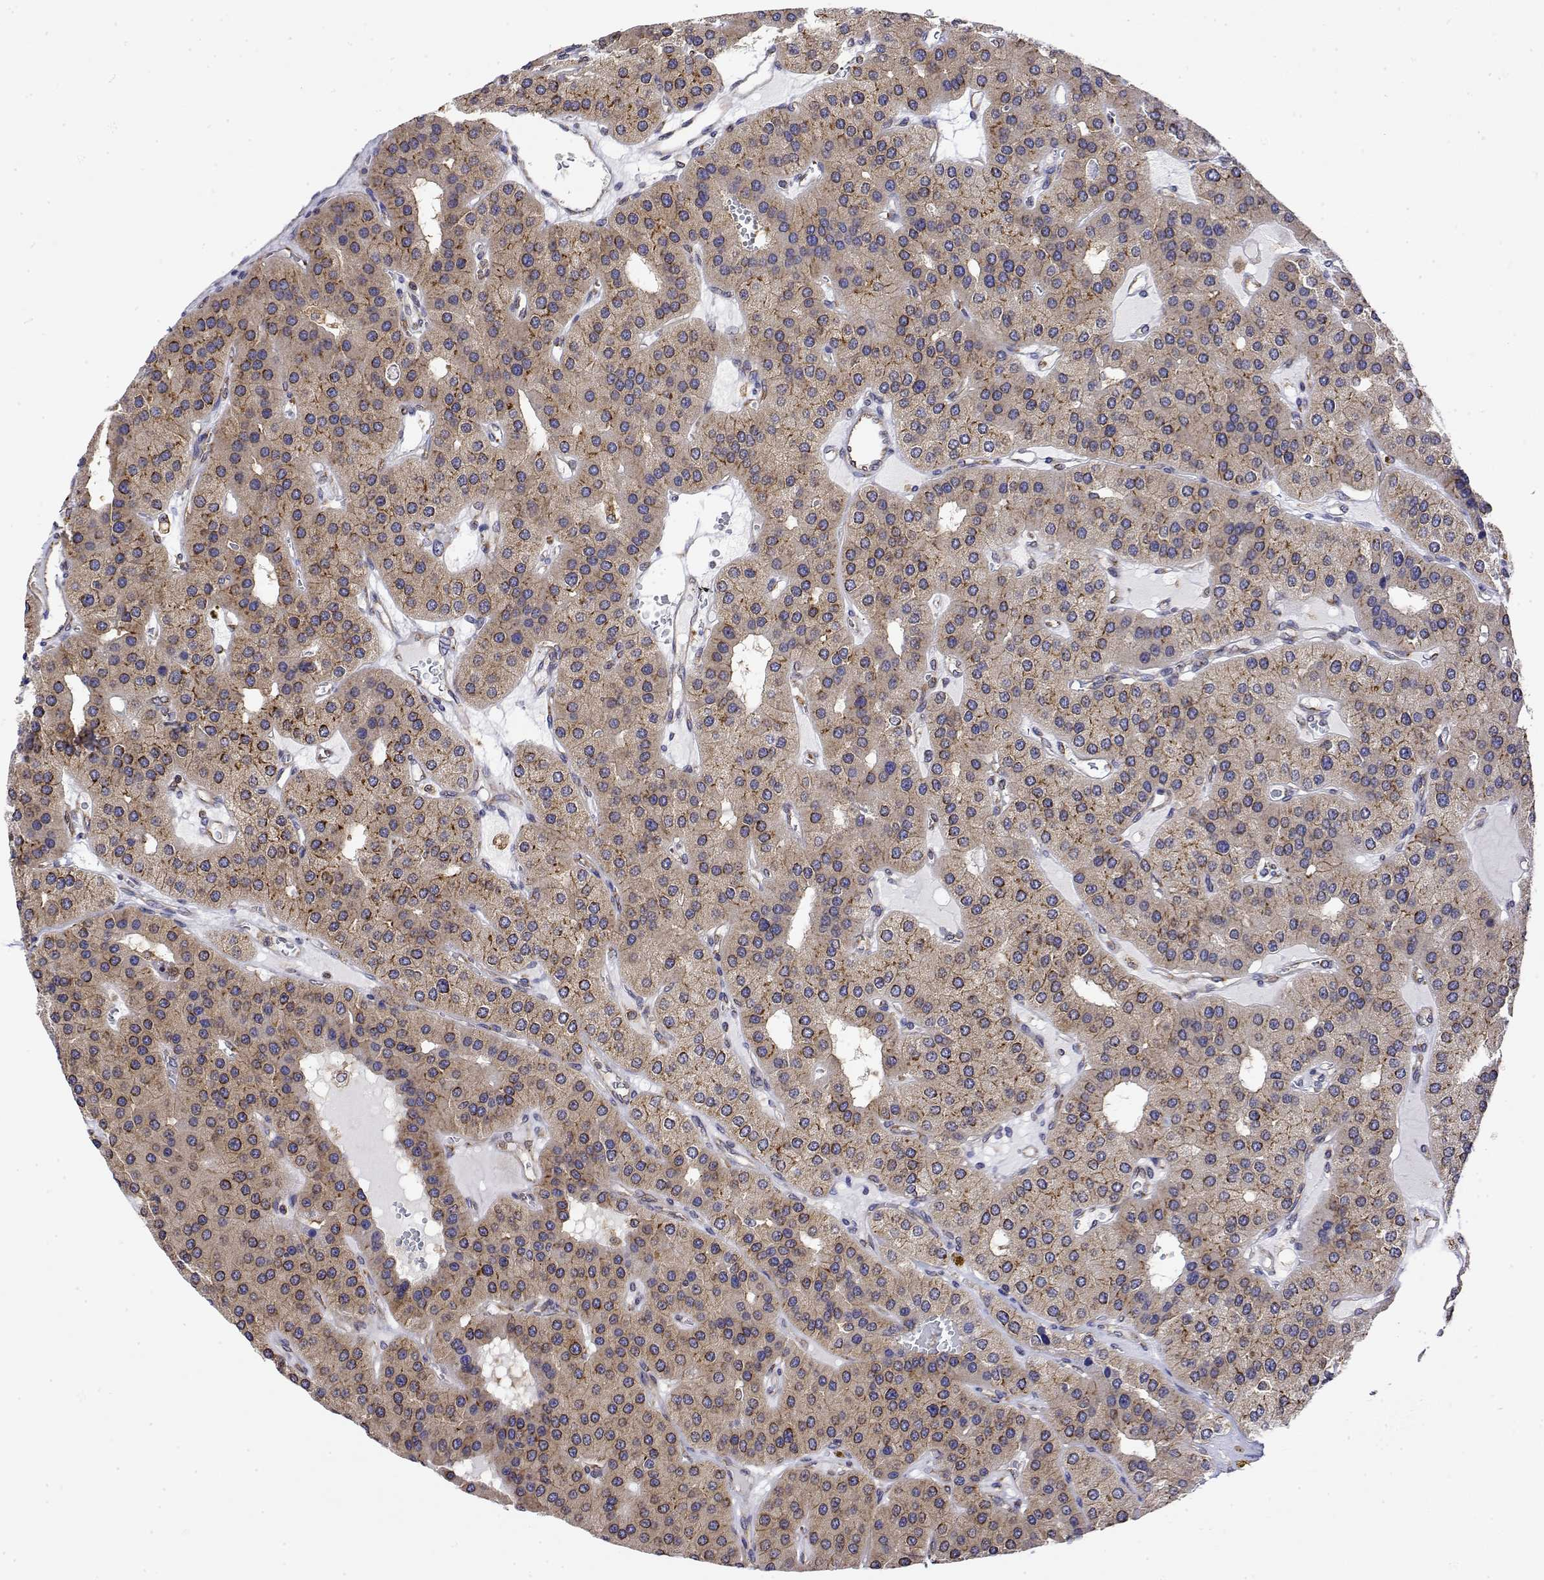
{"staining": {"intensity": "moderate", "quantity": "25%-75%", "location": "cytoplasmic/membranous"}, "tissue": "parathyroid gland", "cell_type": "Glandular cells", "image_type": "normal", "snomed": [{"axis": "morphology", "description": "Normal tissue, NOS"}, {"axis": "morphology", "description": "Adenoma, NOS"}, {"axis": "topography", "description": "Parathyroid gland"}], "caption": "Immunohistochemical staining of normal parathyroid gland reveals medium levels of moderate cytoplasmic/membranous staining in approximately 25%-75% of glandular cells. Immunohistochemistry stains the protein in brown and the nuclei are stained blue.", "gene": "EEF1G", "patient": {"sex": "female", "age": 86}}